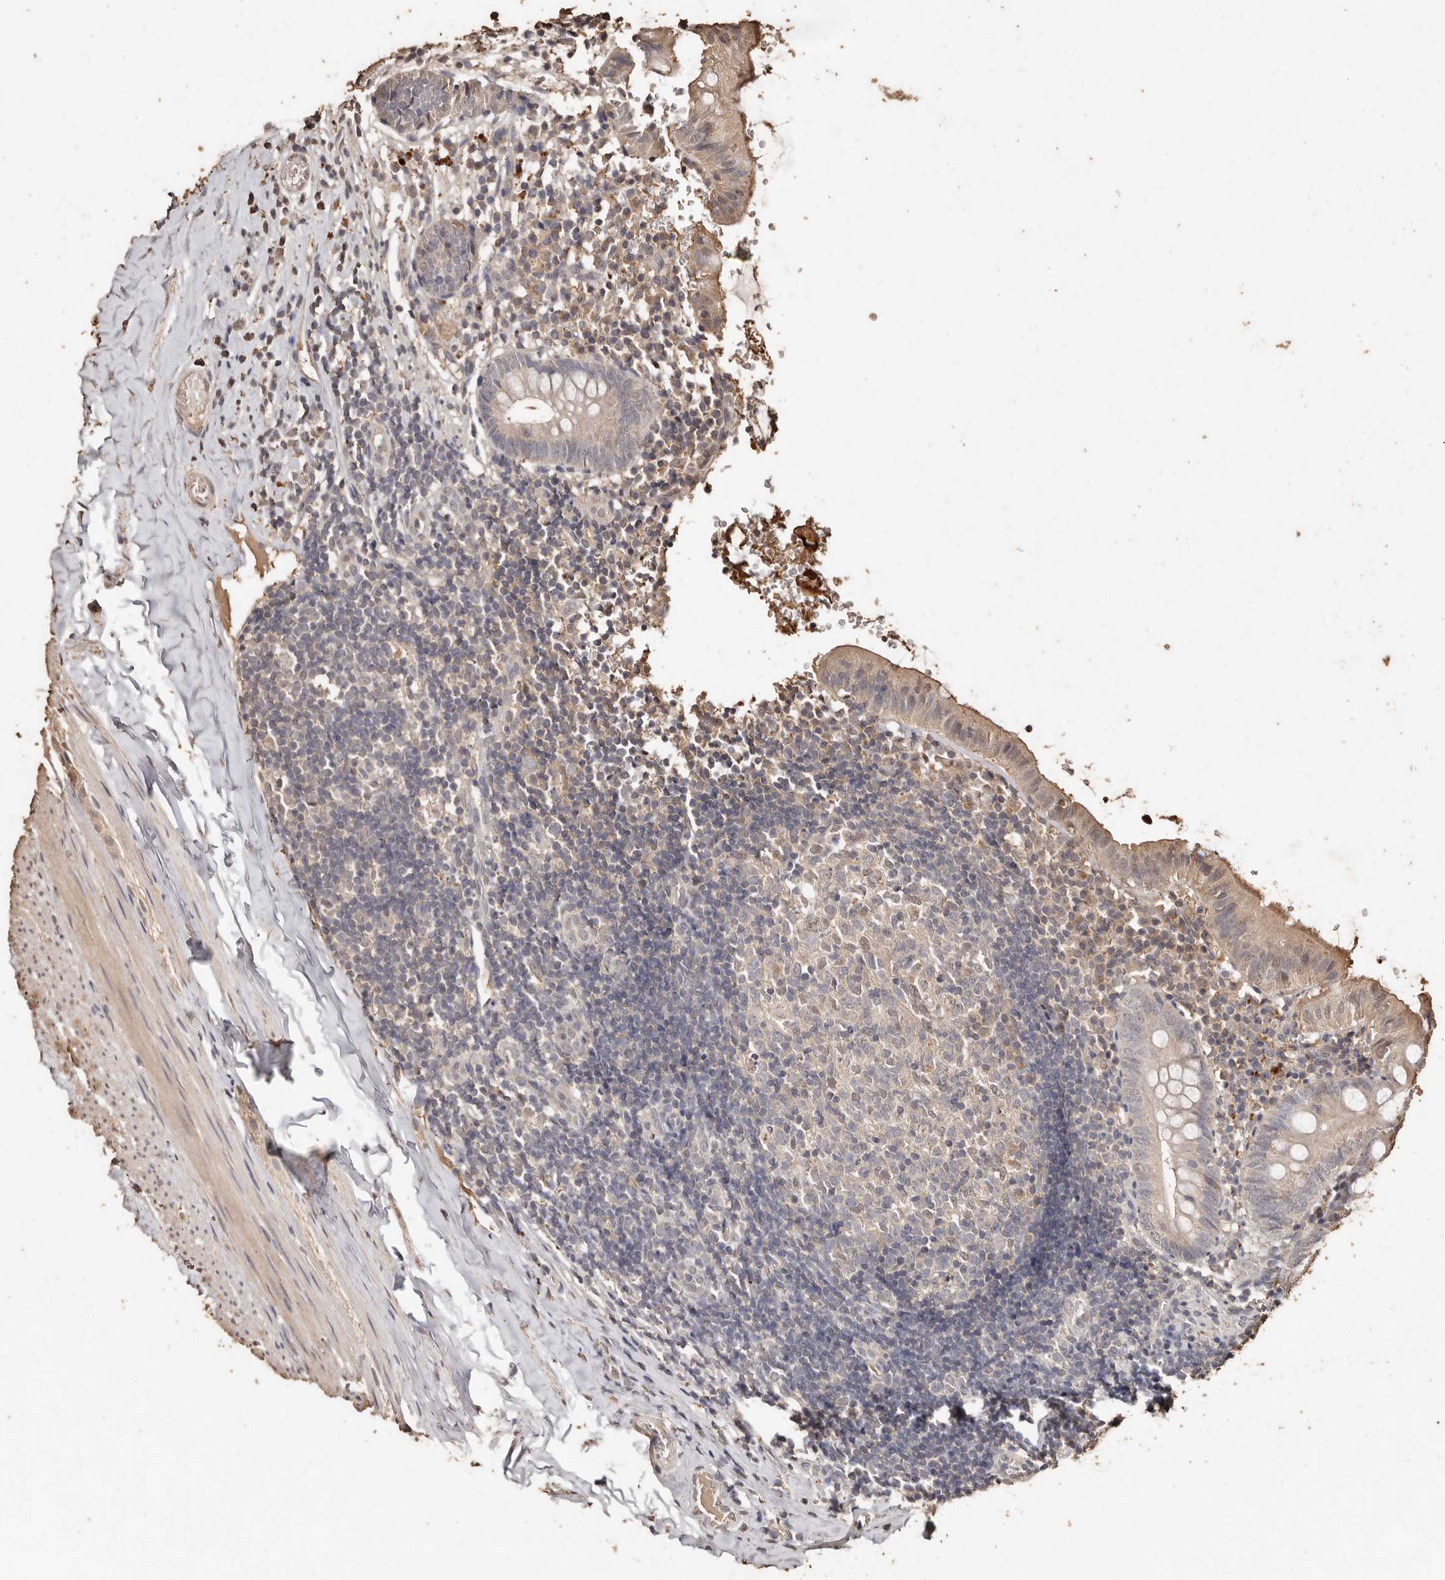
{"staining": {"intensity": "moderate", "quantity": "<25%", "location": "cytoplasmic/membranous"}, "tissue": "appendix", "cell_type": "Glandular cells", "image_type": "normal", "snomed": [{"axis": "morphology", "description": "Normal tissue, NOS"}, {"axis": "topography", "description": "Appendix"}], "caption": "About <25% of glandular cells in benign appendix exhibit moderate cytoplasmic/membranous protein staining as visualized by brown immunohistochemical staining.", "gene": "PKDCC", "patient": {"sex": "male", "age": 8}}